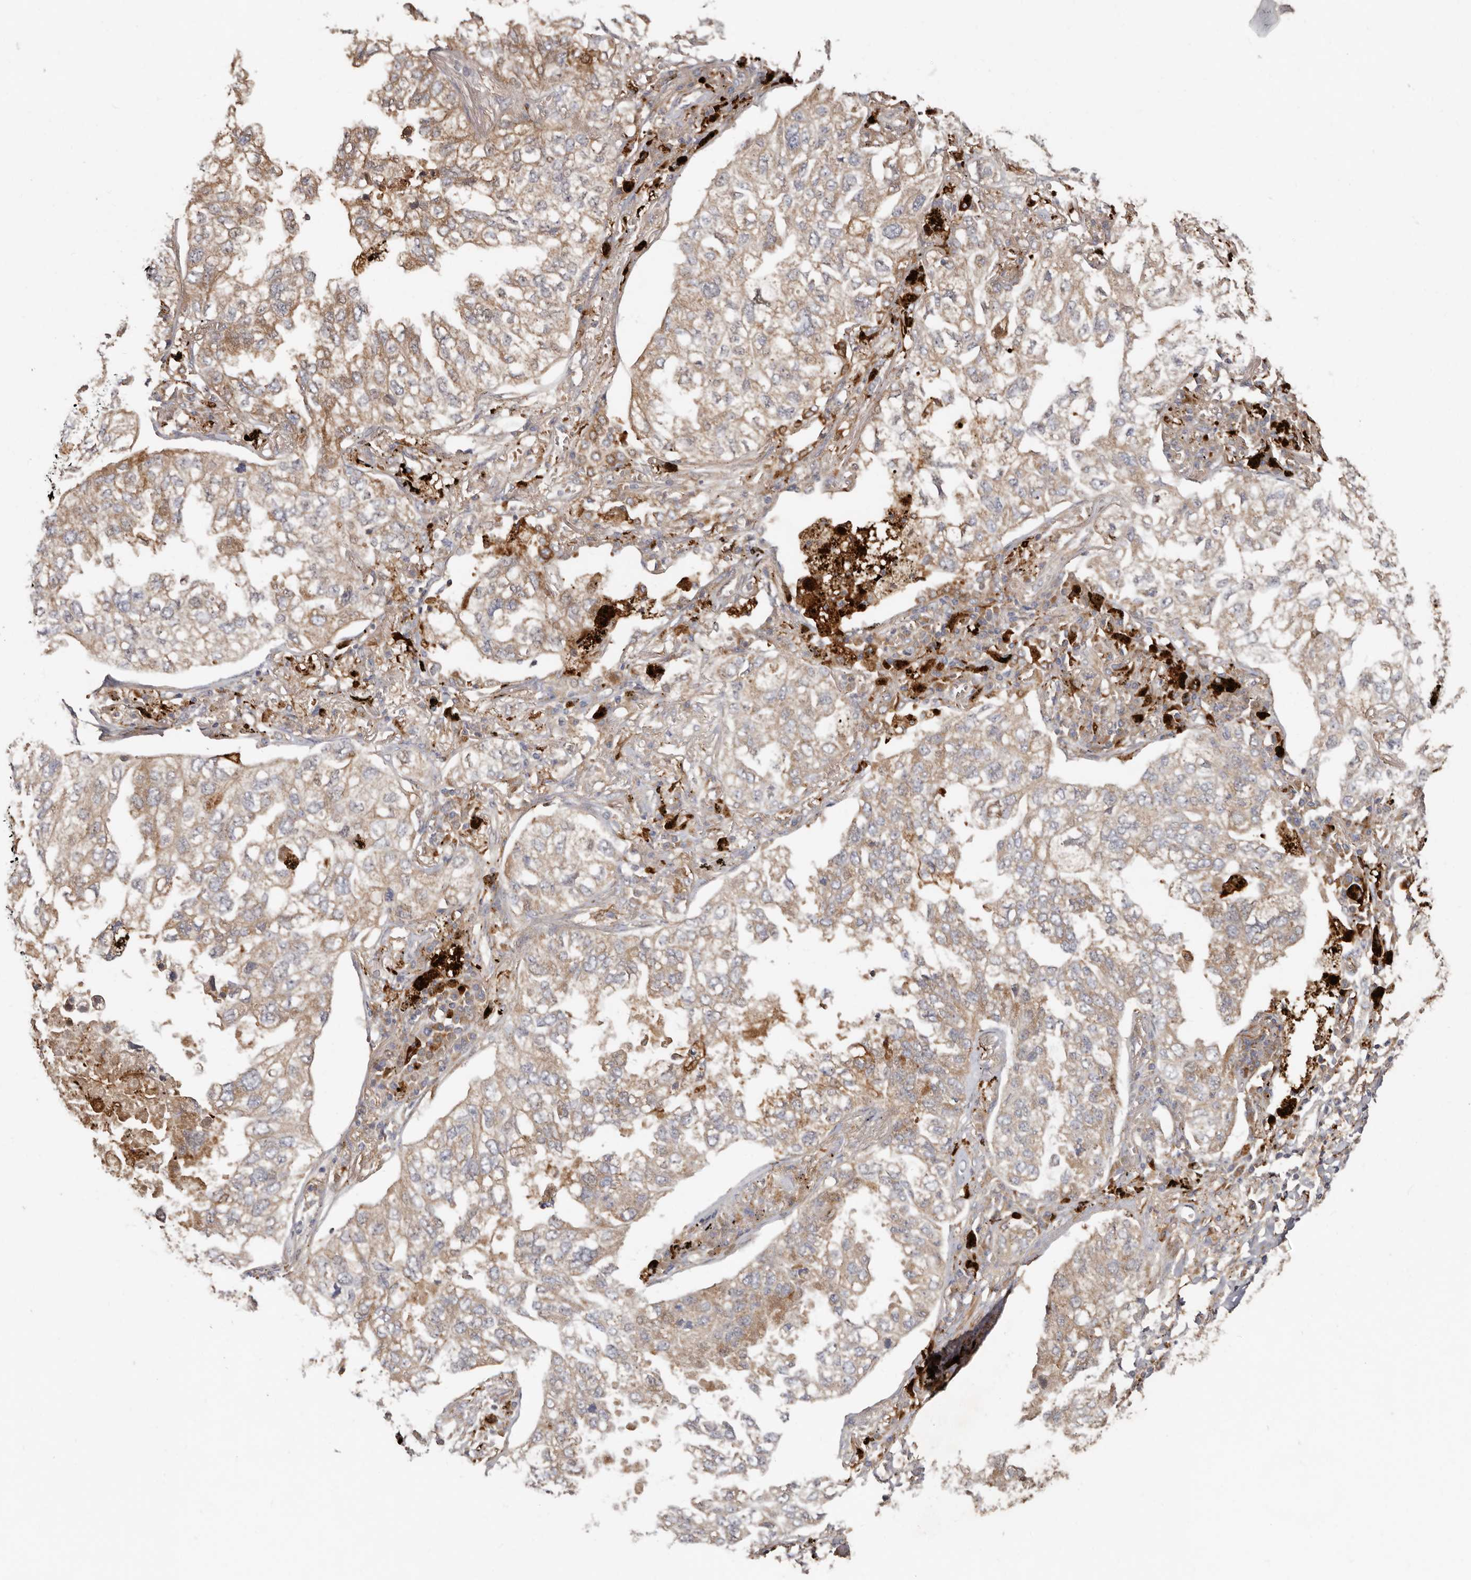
{"staining": {"intensity": "weak", "quantity": ">75%", "location": "cytoplasmic/membranous"}, "tissue": "lung cancer", "cell_type": "Tumor cells", "image_type": "cancer", "snomed": [{"axis": "morphology", "description": "Adenocarcinoma, NOS"}, {"axis": "topography", "description": "Lung"}], "caption": "Protein staining by immunohistochemistry (IHC) displays weak cytoplasmic/membranous expression in approximately >75% of tumor cells in lung cancer.", "gene": "GOT1L1", "patient": {"sex": "male", "age": 65}}